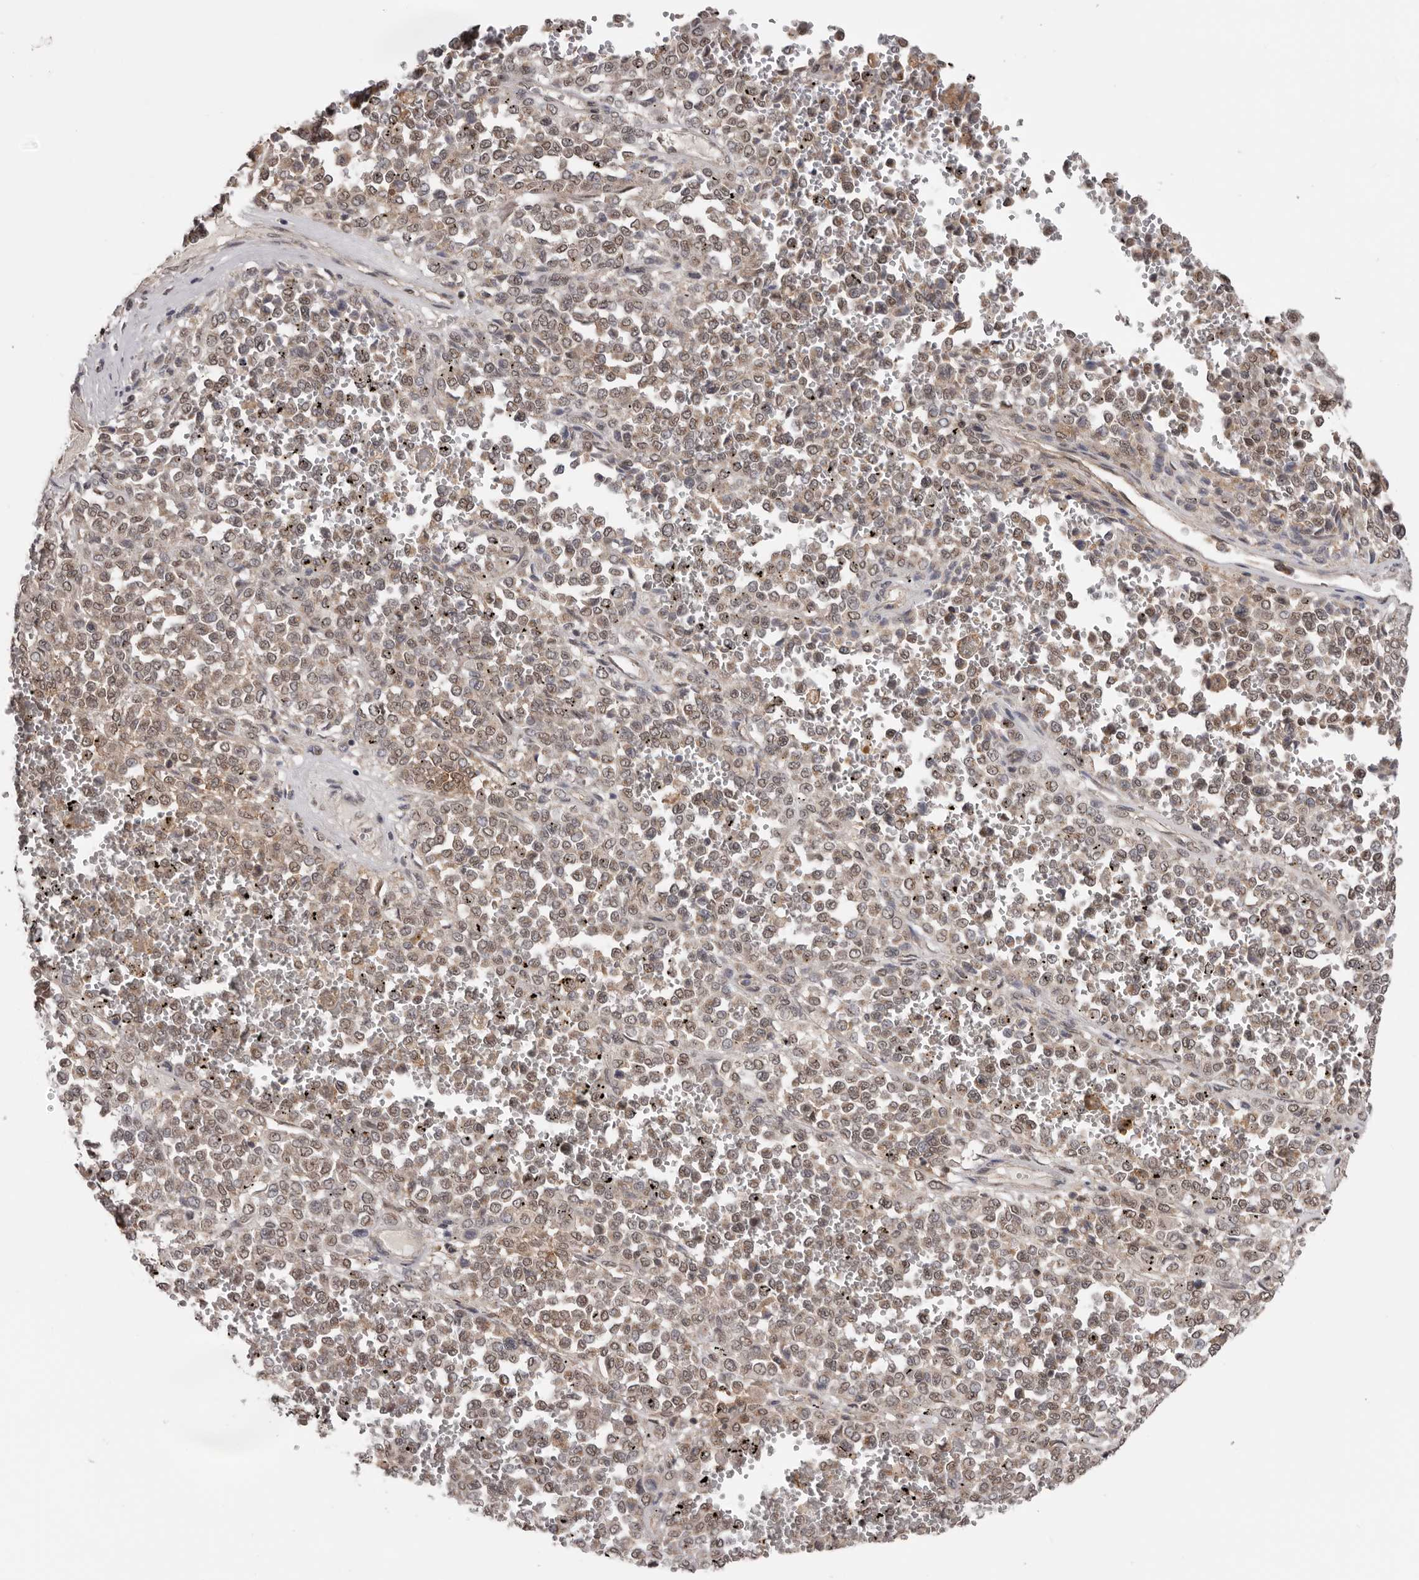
{"staining": {"intensity": "weak", "quantity": ">75%", "location": "cytoplasmic/membranous,nuclear"}, "tissue": "melanoma", "cell_type": "Tumor cells", "image_type": "cancer", "snomed": [{"axis": "morphology", "description": "Malignant melanoma, Metastatic site"}, {"axis": "topography", "description": "Pancreas"}], "caption": "This image reveals malignant melanoma (metastatic site) stained with immunohistochemistry (IHC) to label a protein in brown. The cytoplasmic/membranous and nuclear of tumor cells show weak positivity for the protein. Nuclei are counter-stained blue.", "gene": "MOGAT2", "patient": {"sex": "female", "age": 30}}